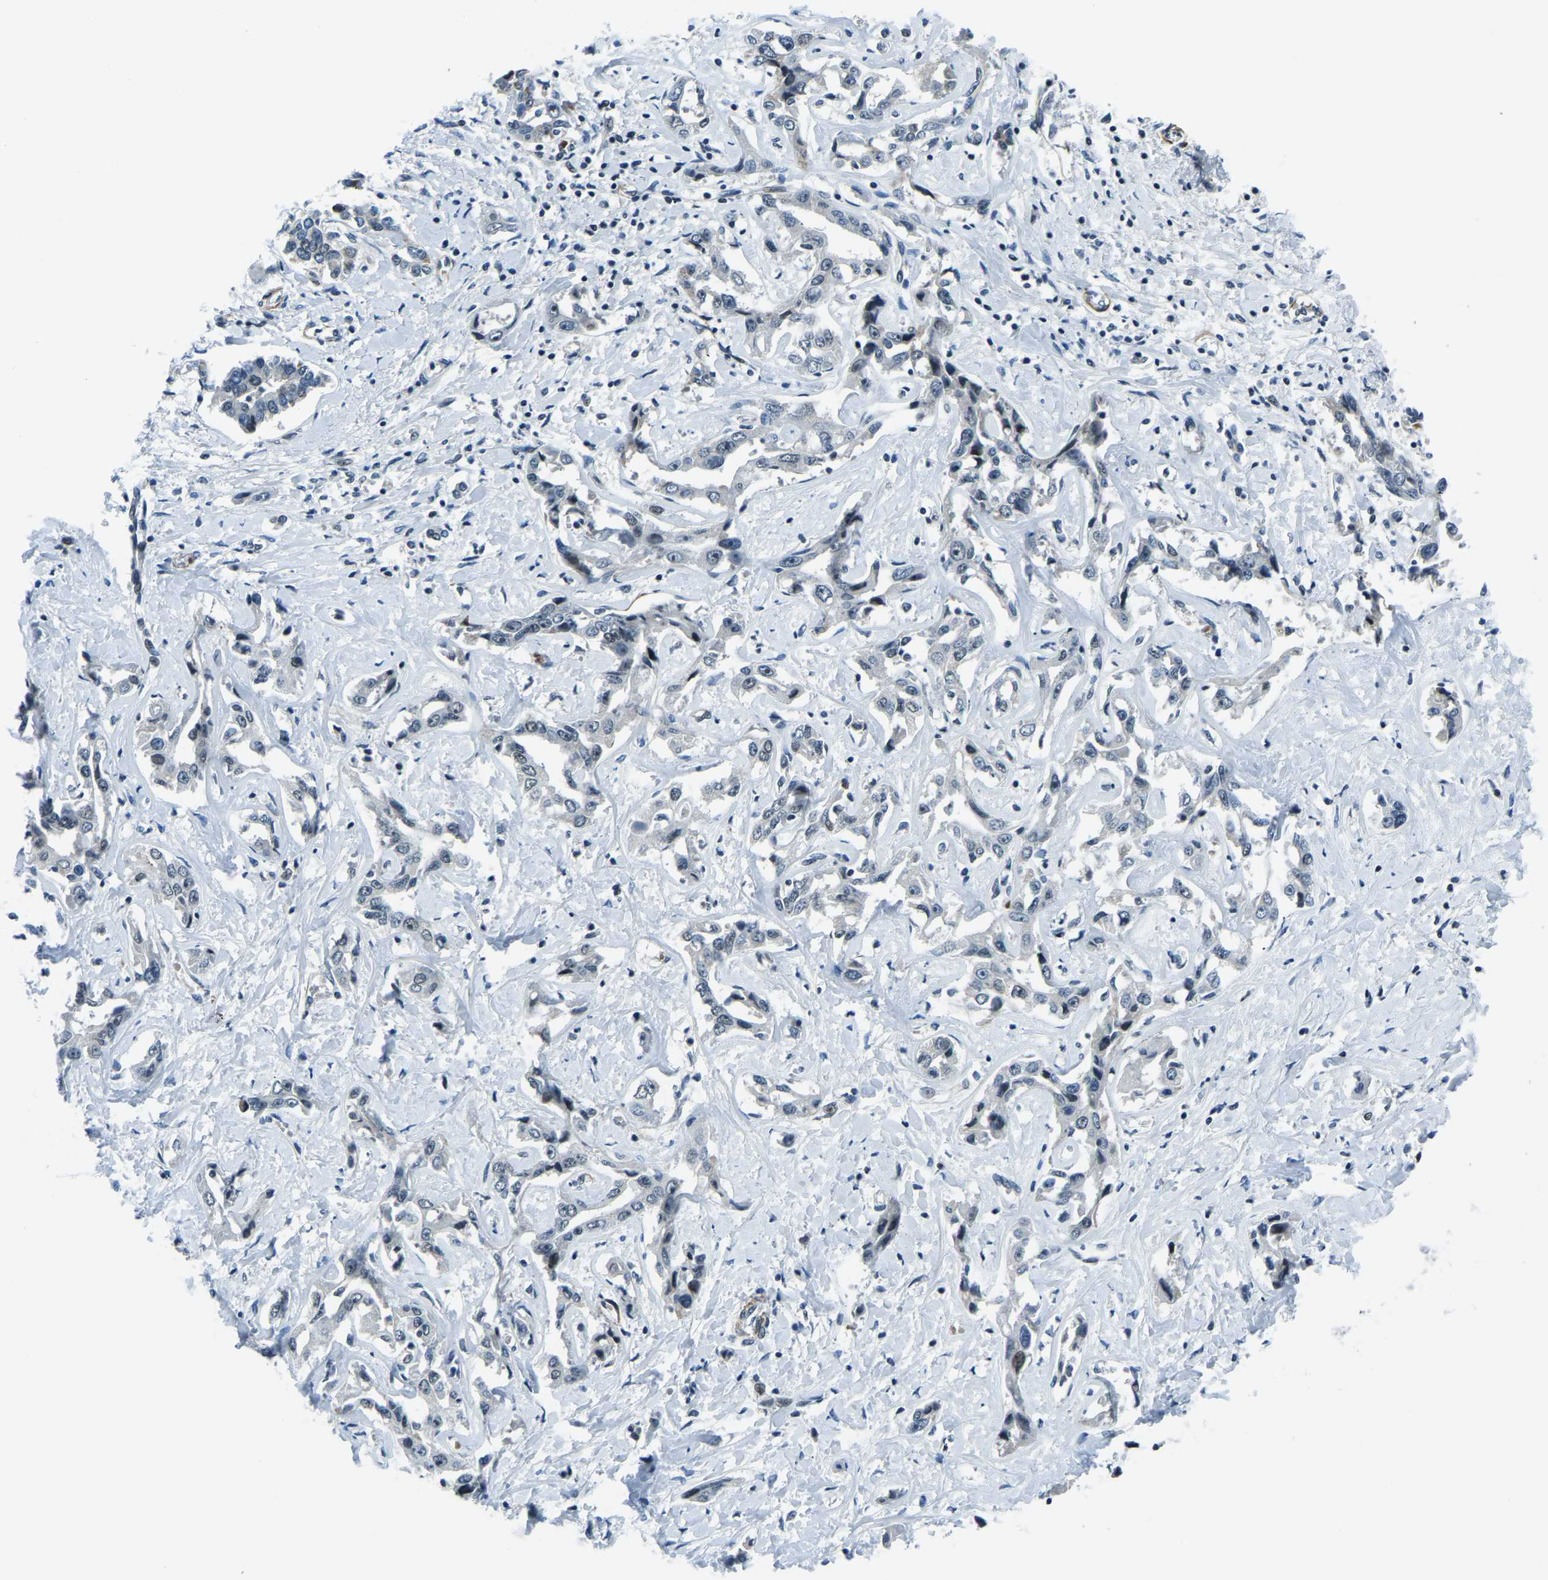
{"staining": {"intensity": "negative", "quantity": "none", "location": "none"}, "tissue": "liver cancer", "cell_type": "Tumor cells", "image_type": "cancer", "snomed": [{"axis": "morphology", "description": "Cholangiocarcinoma"}, {"axis": "topography", "description": "Liver"}], "caption": "A histopathology image of liver cancer (cholangiocarcinoma) stained for a protein shows no brown staining in tumor cells.", "gene": "PRCC", "patient": {"sex": "male", "age": 59}}